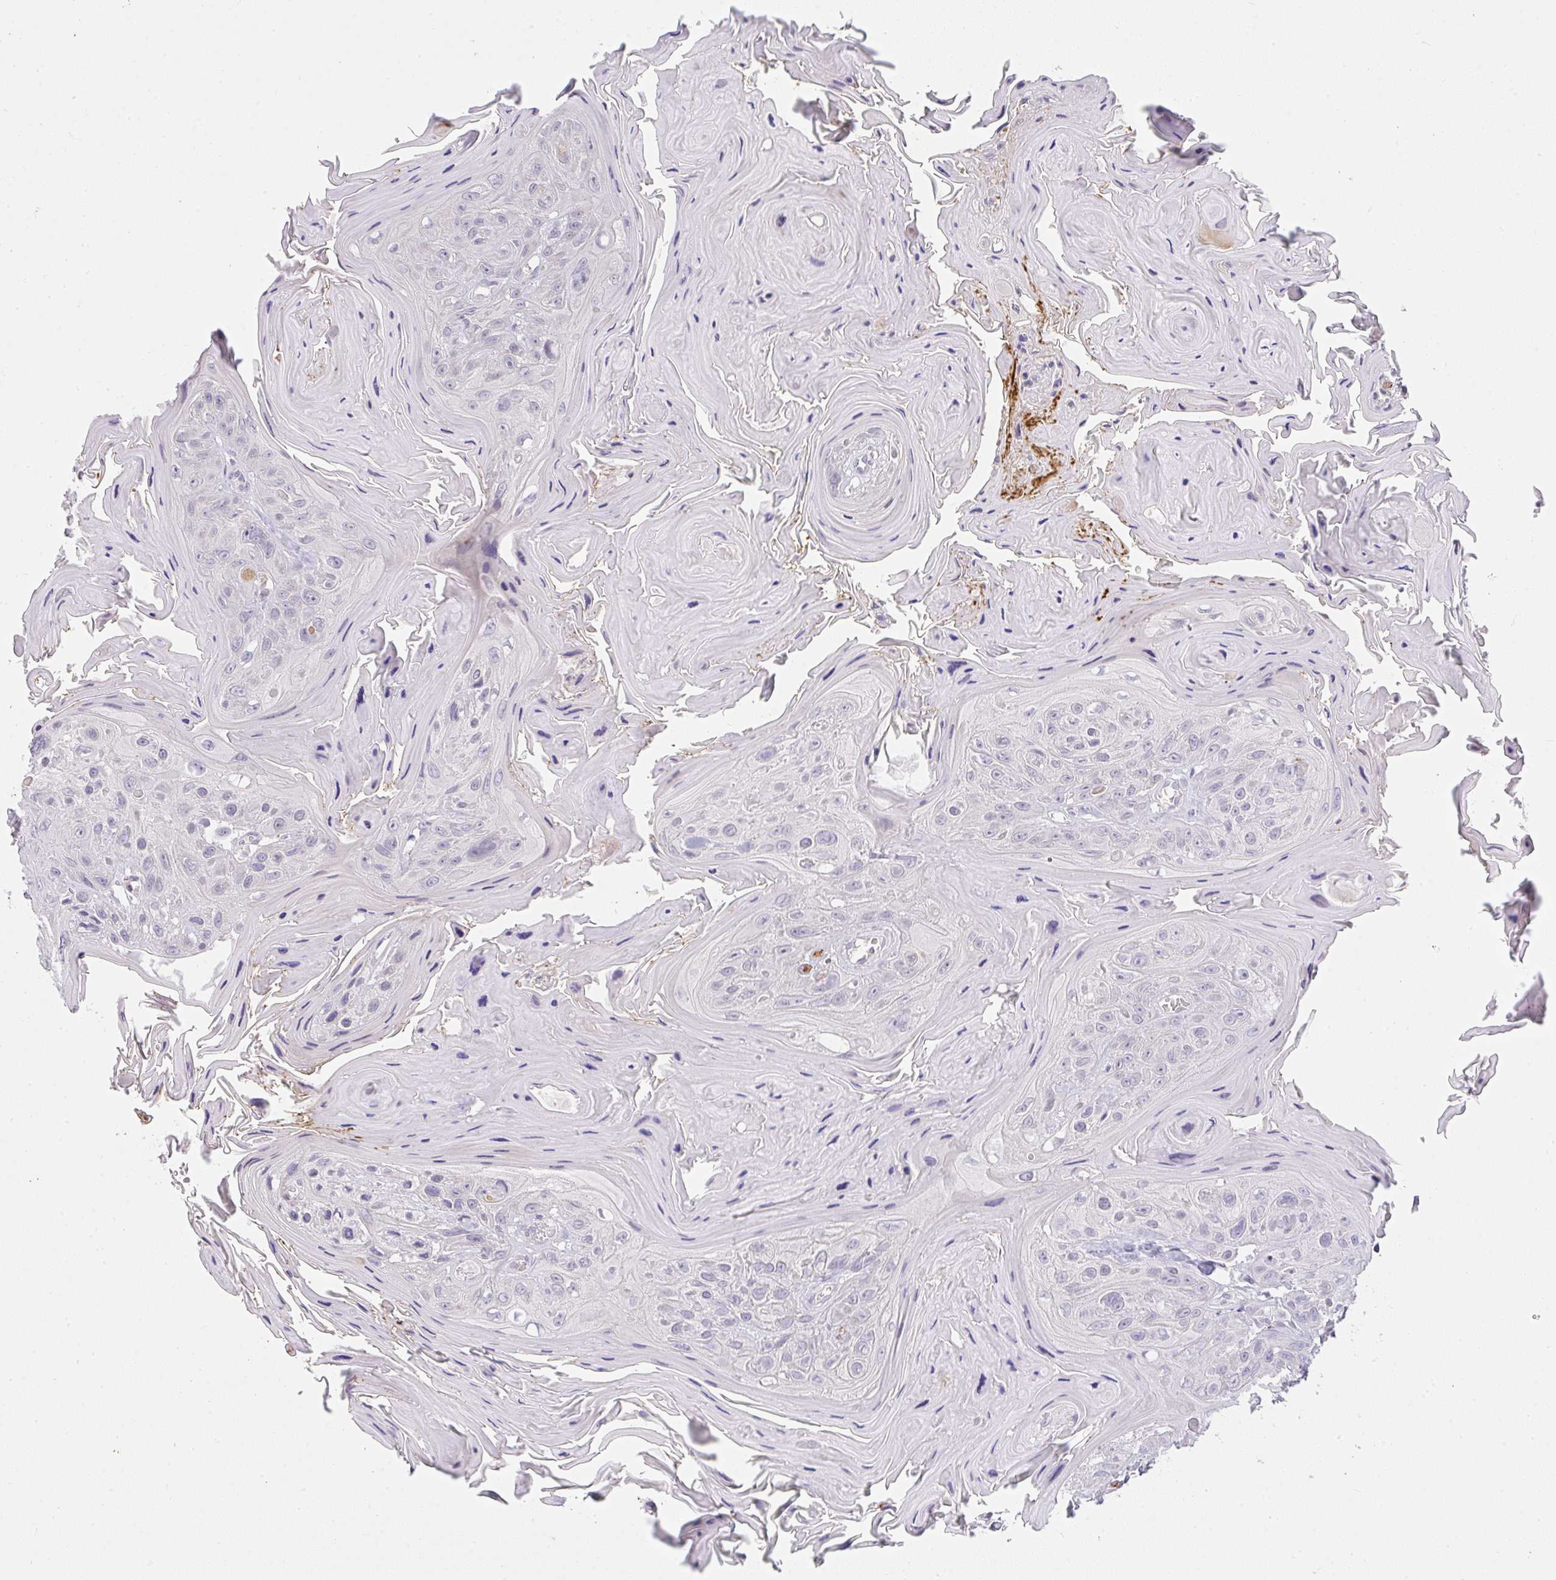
{"staining": {"intensity": "negative", "quantity": "none", "location": "none"}, "tissue": "head and neck cancer", "cell_type": "Tumor cells", "image_type": "cancer", "snomed": [{"axis": "morphology", "description": "Squamous cell carcinoma, NOS"}, {"axis": "topography", "description": "Head-Neck"}], "caption": "The histopathology image reveals no significant staining in tumor cells of head and neck squamous cell carcinoma.", "gene": "CACNA1S", "patient": {"sex": "female", "age": 59}}